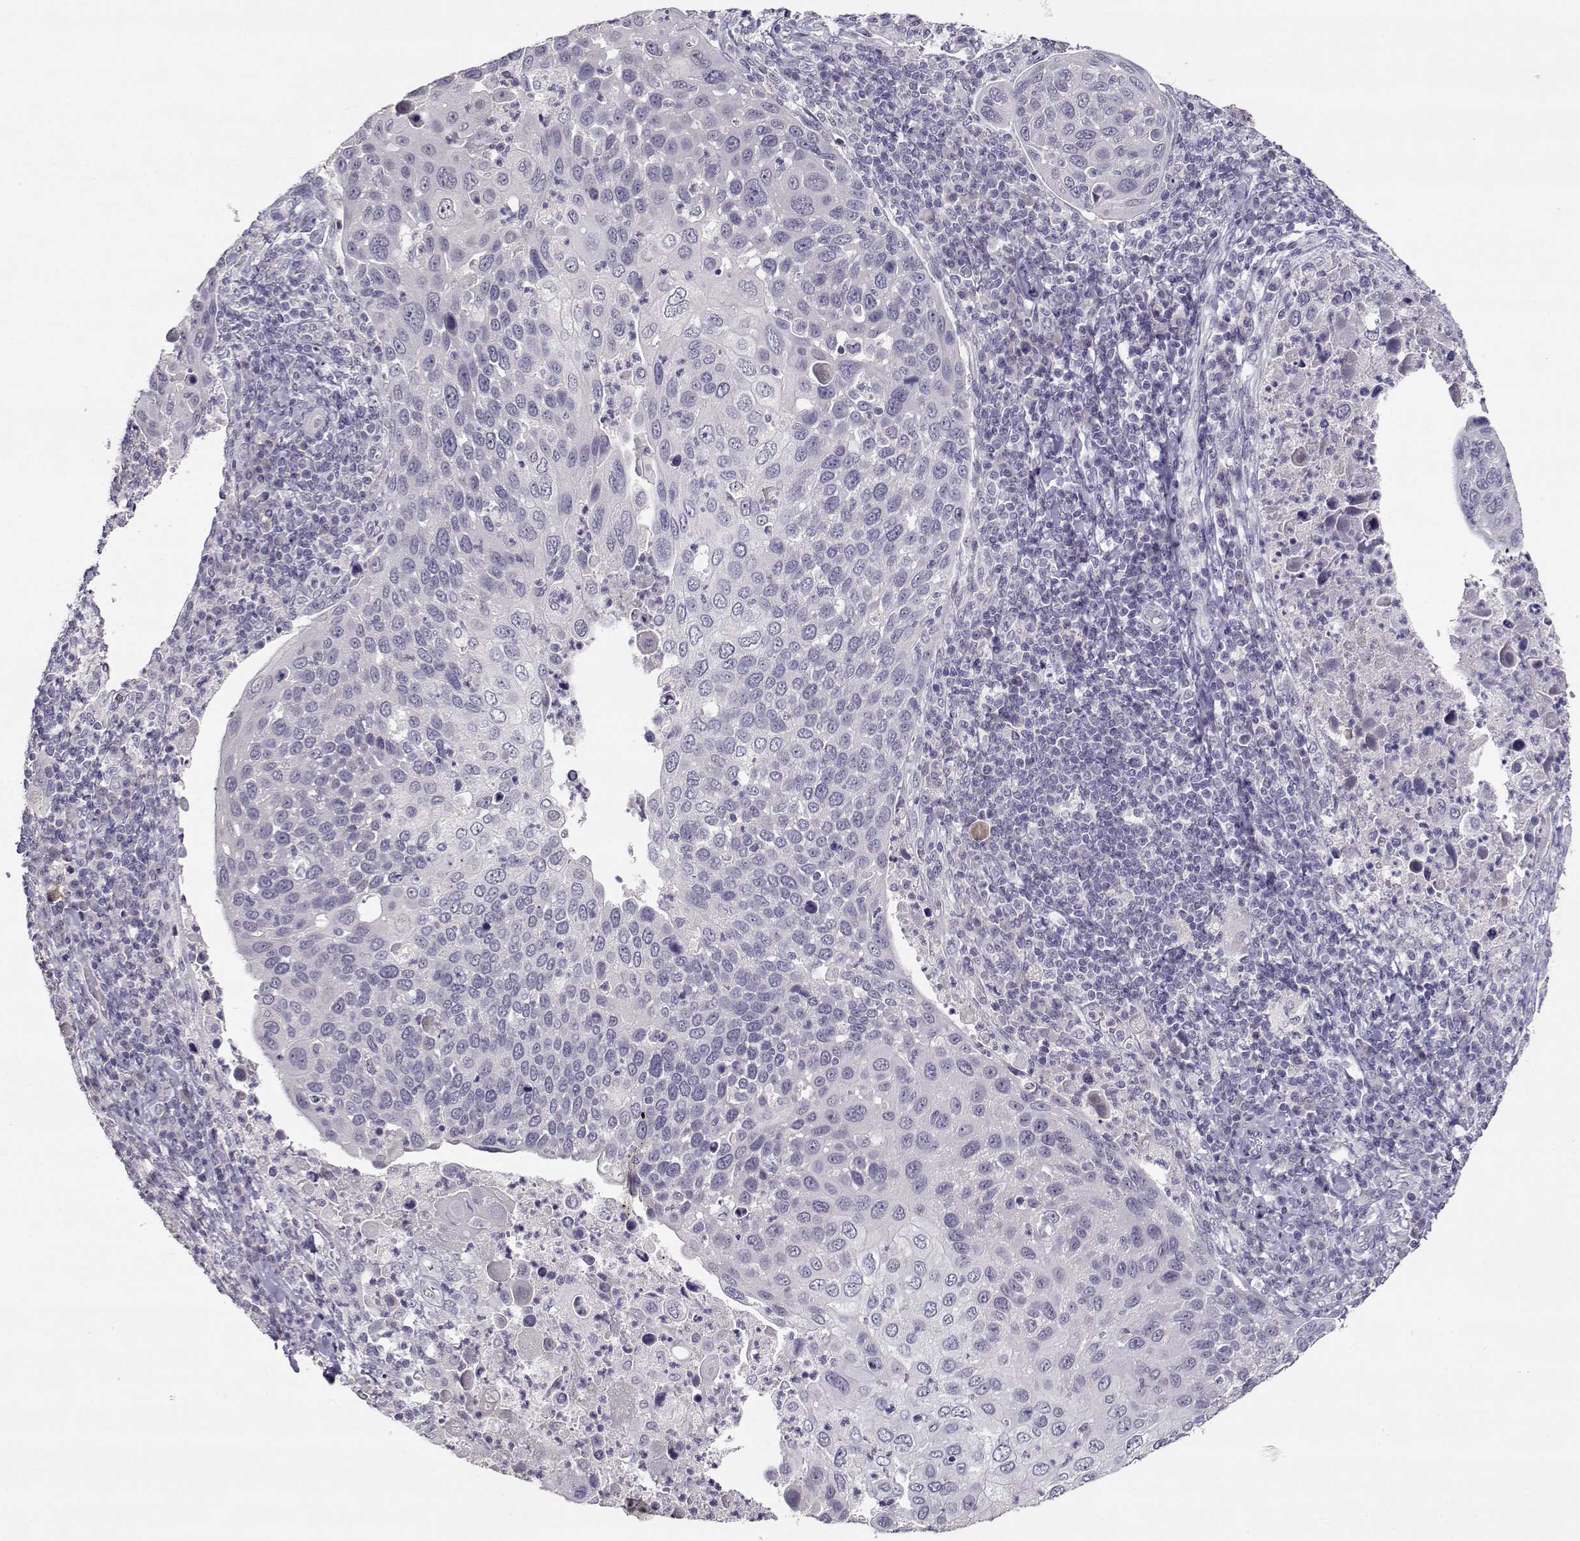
{"staining": {"intensity": "negative", "quantity": "none", "location": "none"}, "tissue": "cervical cancer", "cell_type": "Tumor cells", "image_type": "cancer", "snomed": [{"axis": "morphology", "description": "Squamous cell carcinoma, NOS"}, {"axis": "topography", "description": "Cervix"}], "caption": "Tumor cells are negative for brown protein staining in cervical squamous cell carcinoma.", "gene": "RHOXF2", "patient": {"sex": "female", "age": 54}}